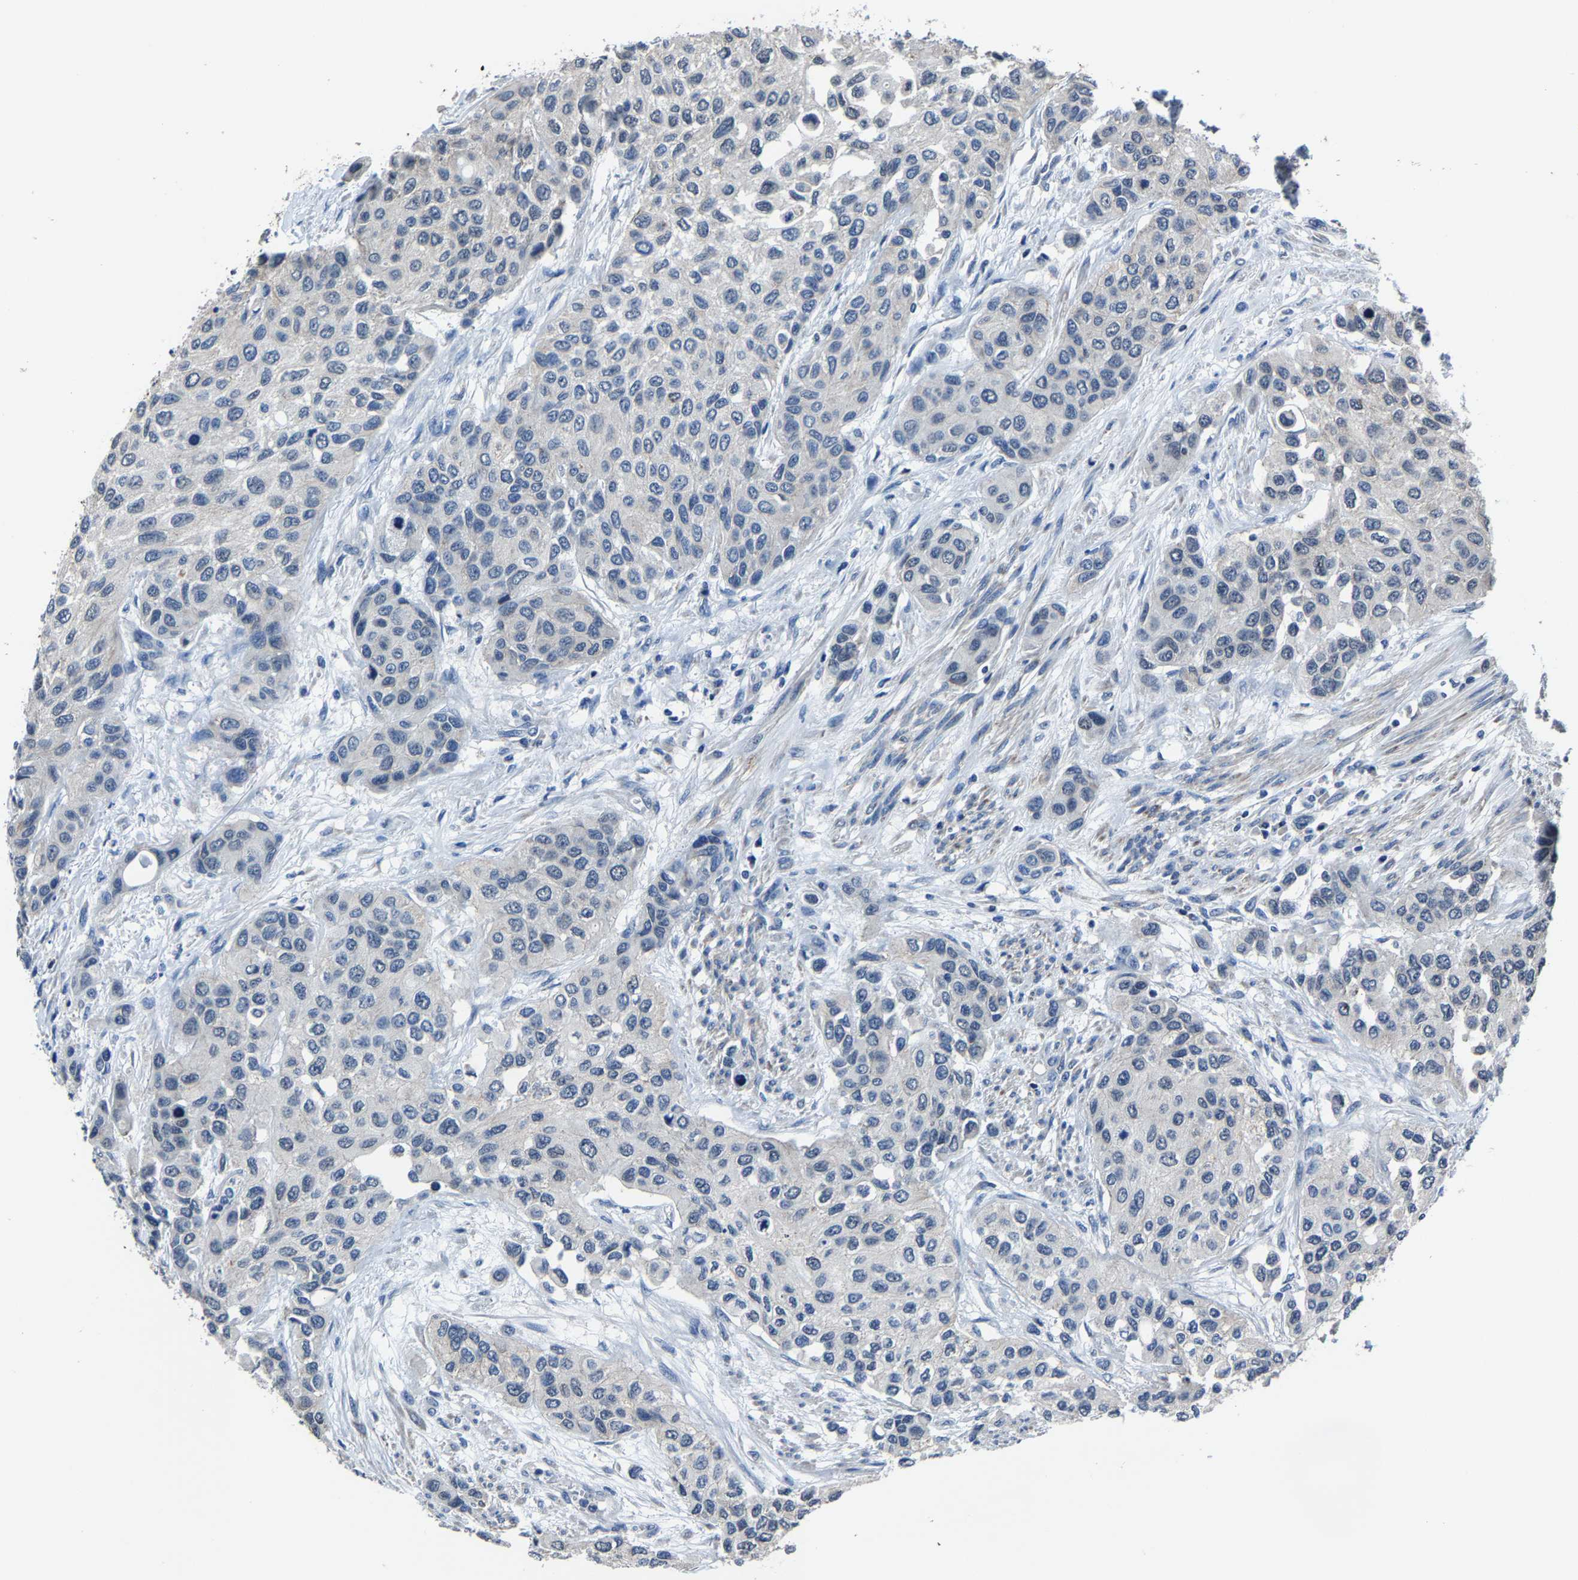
{"staining": {"intensity": "negative", "quantity": "none", "location": "none"}, "tissue": "urothelial cancer", "cell_type": "Tumor cells", "image_type": "cancer", "snomed": [{"axis": "morphology", "description": "Urothelial carcinoma, High grade"}, {"axis": "topography", "description": "Urinary bladder"}], "caption": "A photomicrograph of urothelial cancer stained for a protein exhibits no brown staining in tumor cells. (DAB IHC visualized using brightfield microscopy, high magnification).", "gene": "STRBP", "patient": {"sex": "female", "age": 56}}